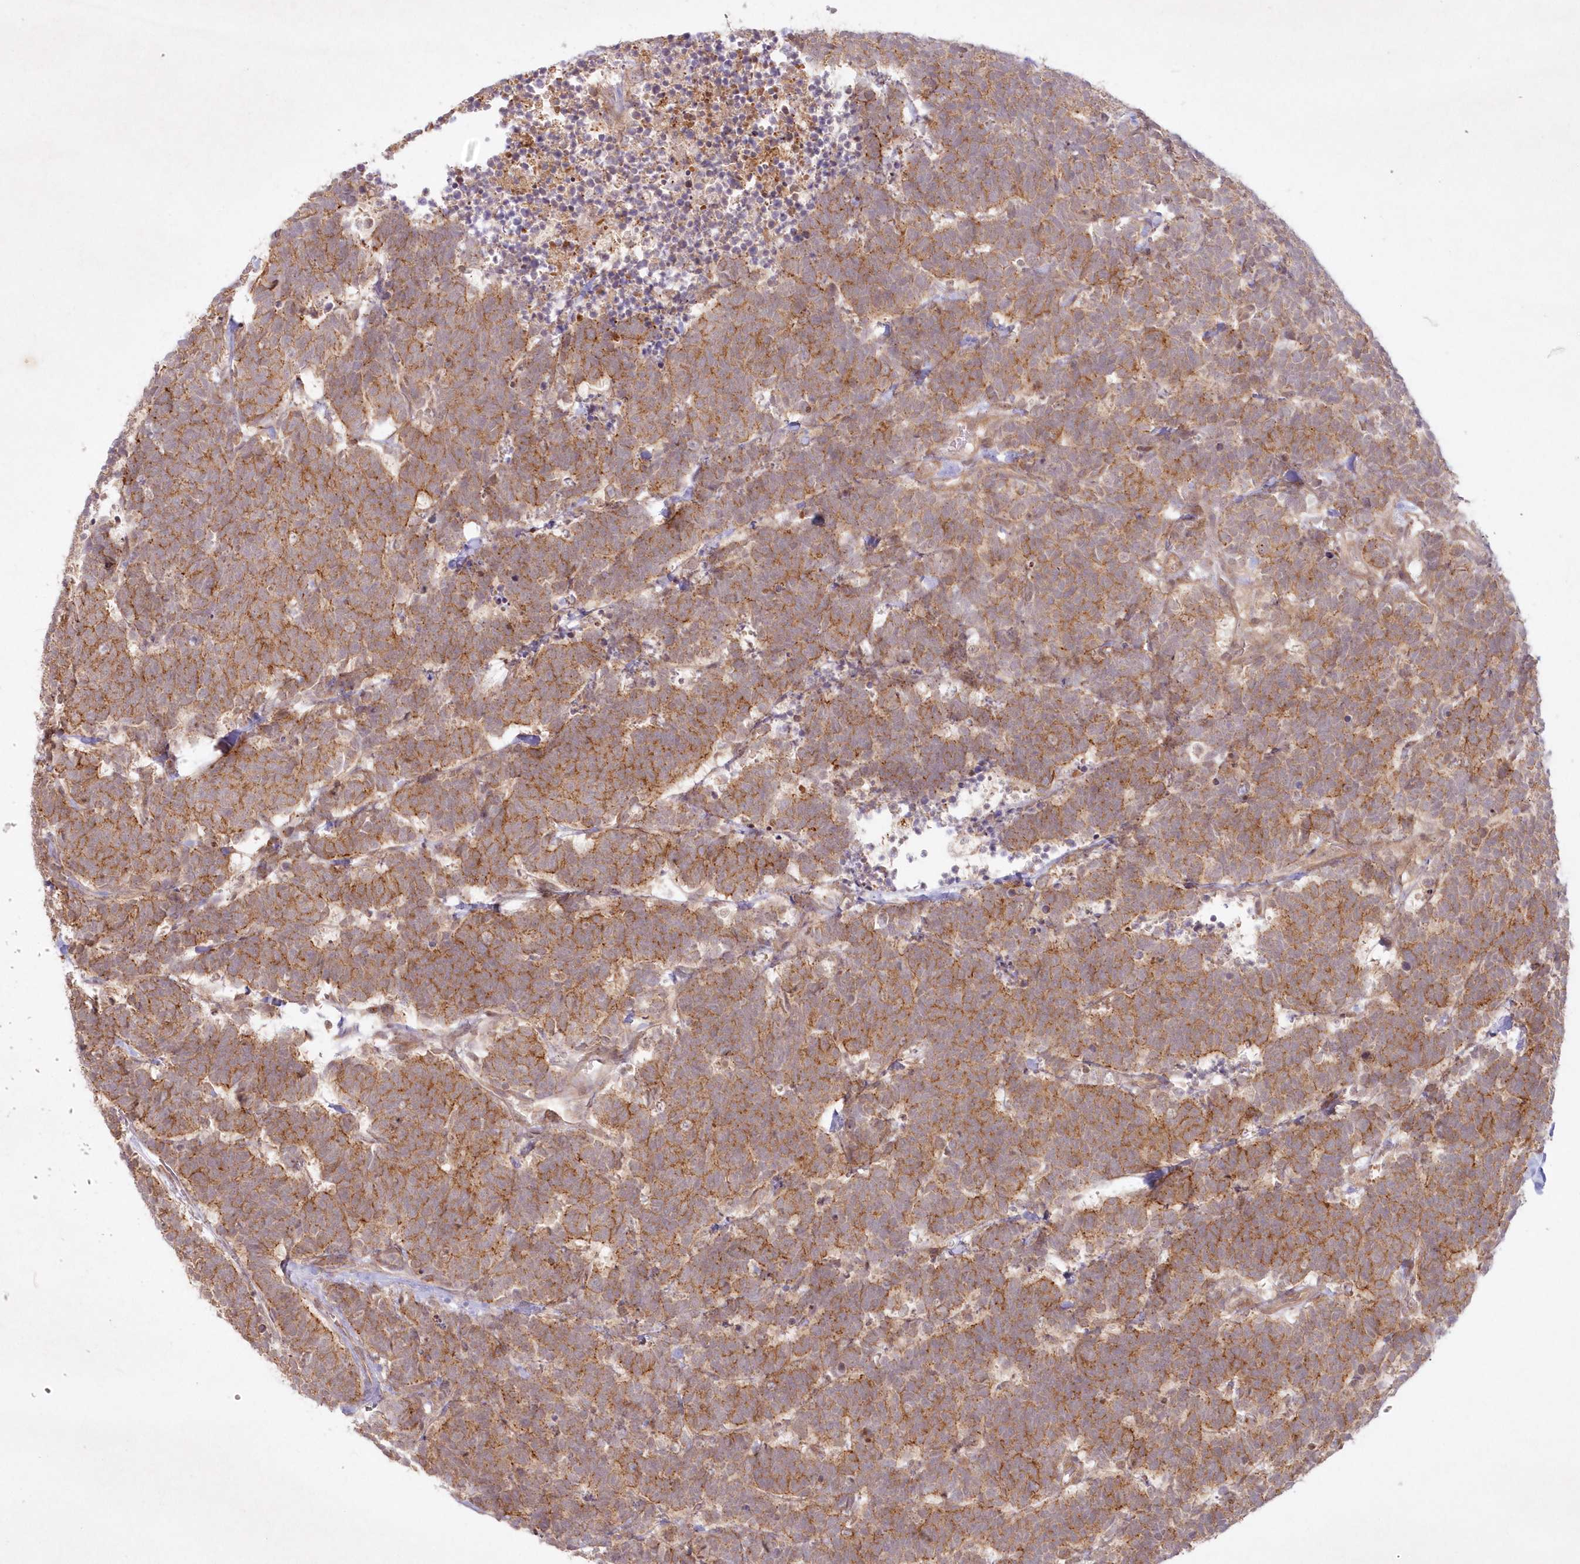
{"staining": {"intensity": "moderate", "quantity": ">75%", "location": "cytoplasmic/membranous"}, "tissue": "carcinoid", "cell_type": "Tumor cells", "image_type": "cancer", "snomed": [{"axis": "morphology", "description": "Carcinoma, NOS"}, {"axis": "morphology", "description": "Carcinoid, malignant, NOS"}, {"axis": "topography", "description": "Urinary bladder"}], "caption": "Immunohistochemistry image of carcinoma stained for a protein (brown), which displays medium levels of moderate cytoplasmic/membranous positivity in about >75% of tumor cells.", "gene": "TOGARAM2", "patient": {"sex": "male", "age": 57}}